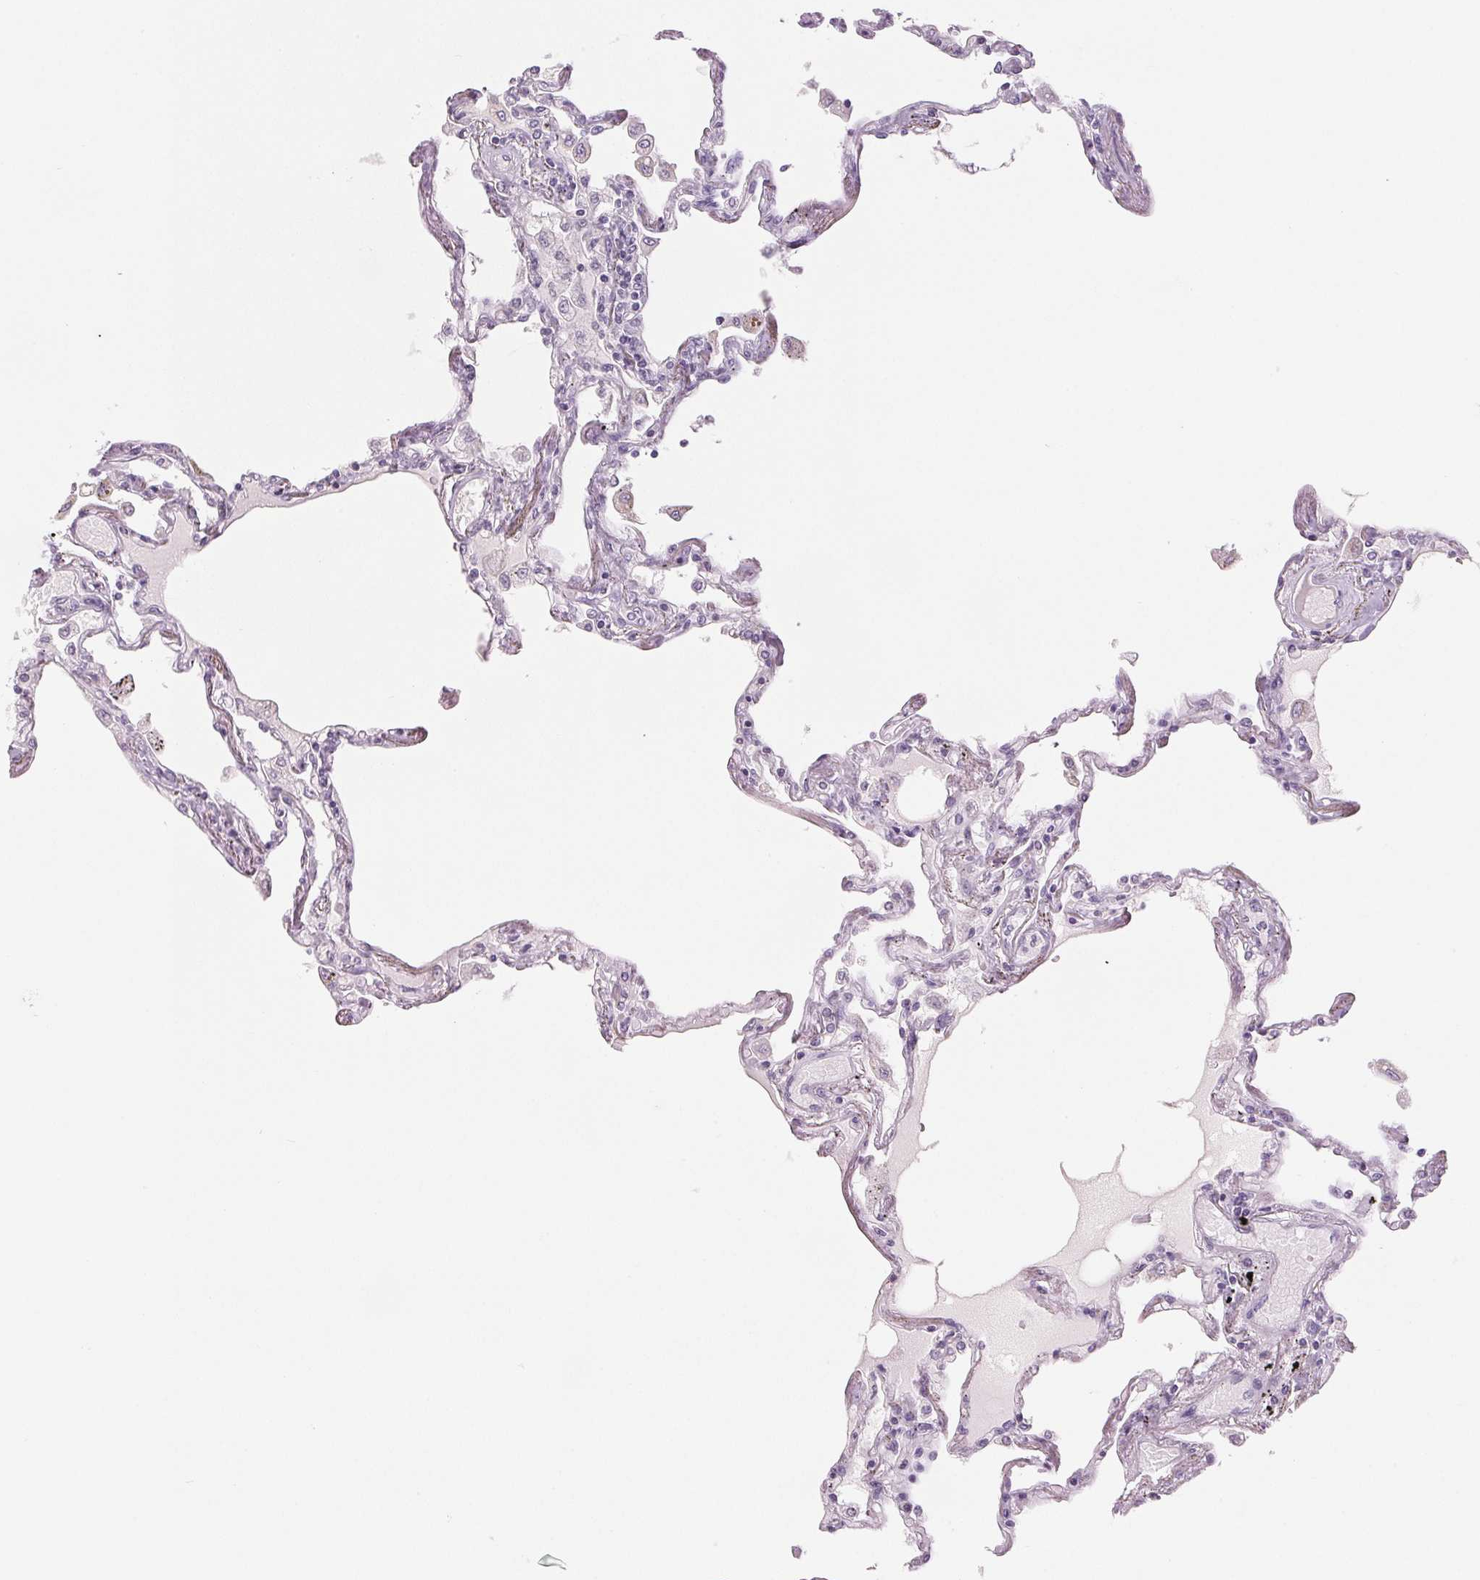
{"staining": {"intensity": "negative", "quantity": "none", "location": "none"}, "tissue": "lung", "cell_type": "Alveolar cells", "image_type": "normal", "snomed": [{"axis": "morphology", "description": "Normal tissue, NOS"}, {"axis": "morphology", "description": "Adenocarcinoma, NOS"}, {"axis": "topography", "description": "Cartilage tissue"}, {"axis": "topography", "description": "Lung"}], "caption": "This is an immunohistochemistry micrograph of normal lung. There is no expression in alveolar cells.", "gene": "EHHADH", "patient": {"sex": "female", "age": 67}}